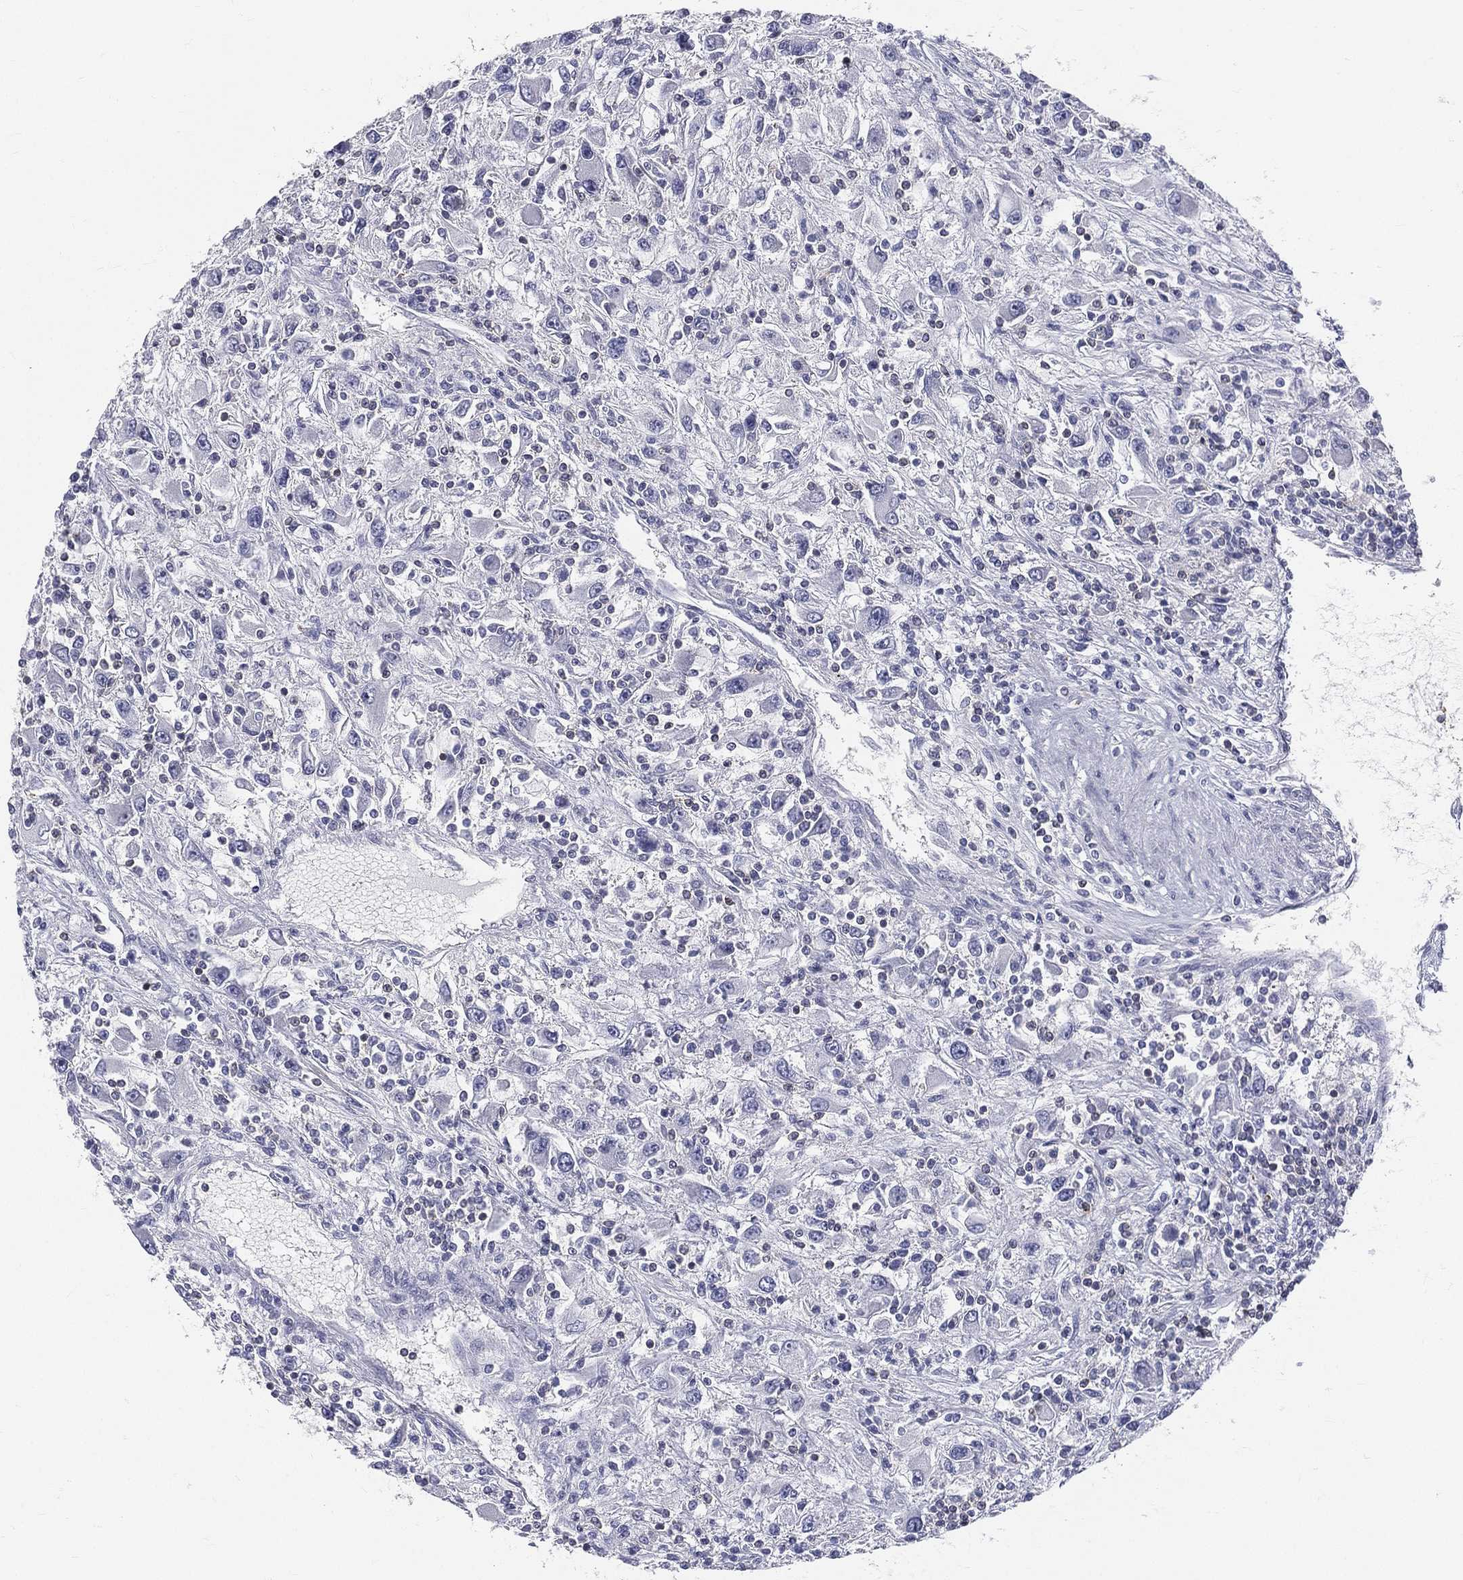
{"staining": {"intensity": "negative", "quantity": "none", "location": "none"}, "tissue": "renal cancer", "cell_type": "Tumor cells", "image_type": "cancer", "snomed": [{"axis": "morphology", "description": "Adenocarcinoma, NOS"}, {"axis": "topography", "description": "Kidney"}], "caption": "Tumor cells are negative for protein expression in human renal cancer. The staining is performed using DAB (3,3'-diaminobenzidine) brown chromogen with nuclei counter-stained in using hematoxylin.", "gene": "ETNPPL", "patient": {"sex": "female", "age": 67}}